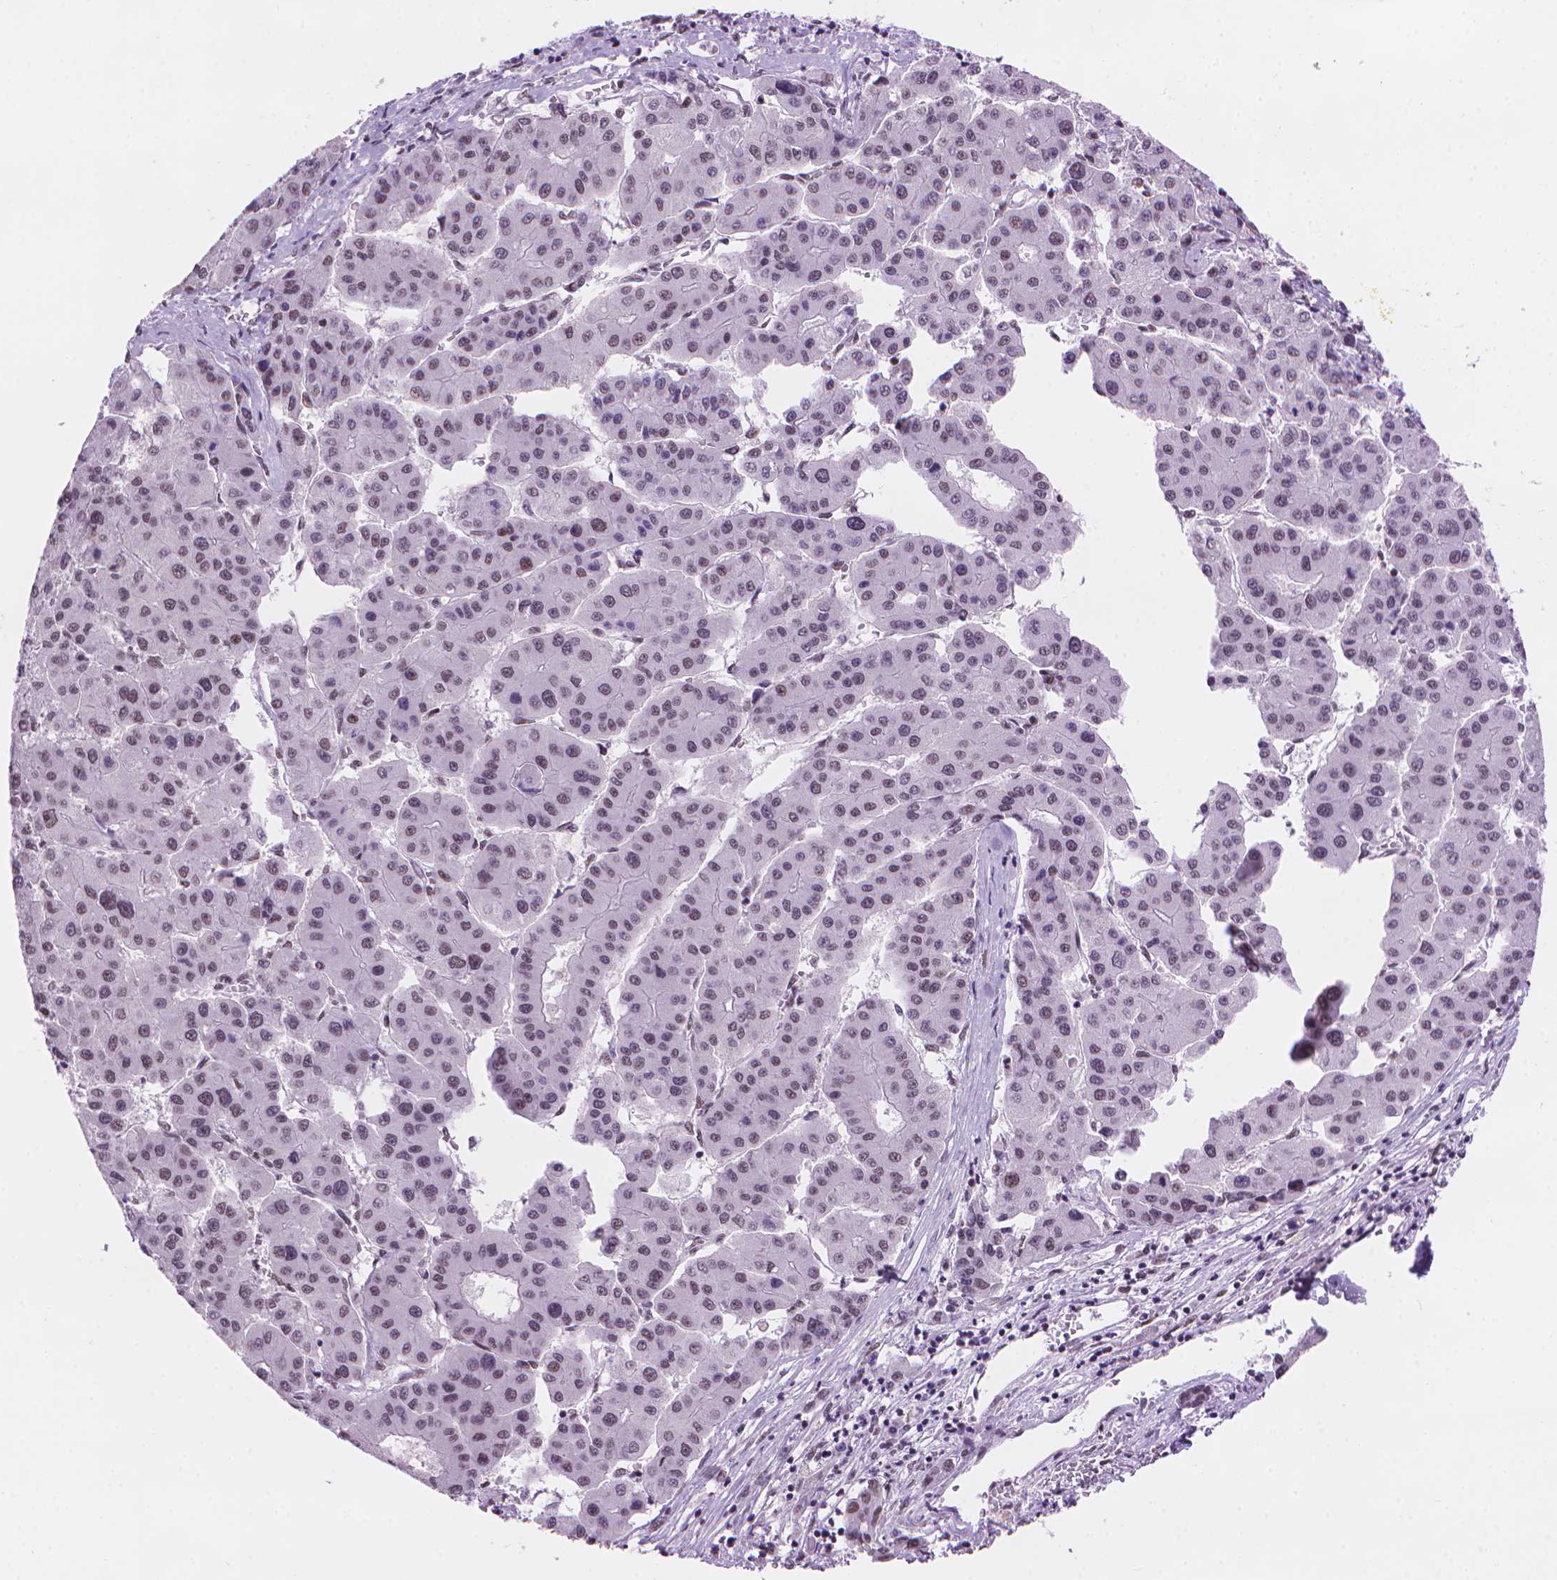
{"staining": {"intensity": "negative", "quantity": "none", "location": "none"}, "tissue": "liver cancer", "cell_type": "Tumor cells", "image_type": "cancer", "snomed": [{"axis": "morphology", "description": "Carcinoma, Hepatocellular, NOS"}, {"axis": "topography", "description": "Liver"}], "caption": "Immunohistochemistry micrograph of human liver cancer (hepatocellular carcinoma) stained for a protein (brown), which demonstrates no positivity in tumor cells.", "gene": "RPA4", "patient": {"sex": "male", "age": 73}}